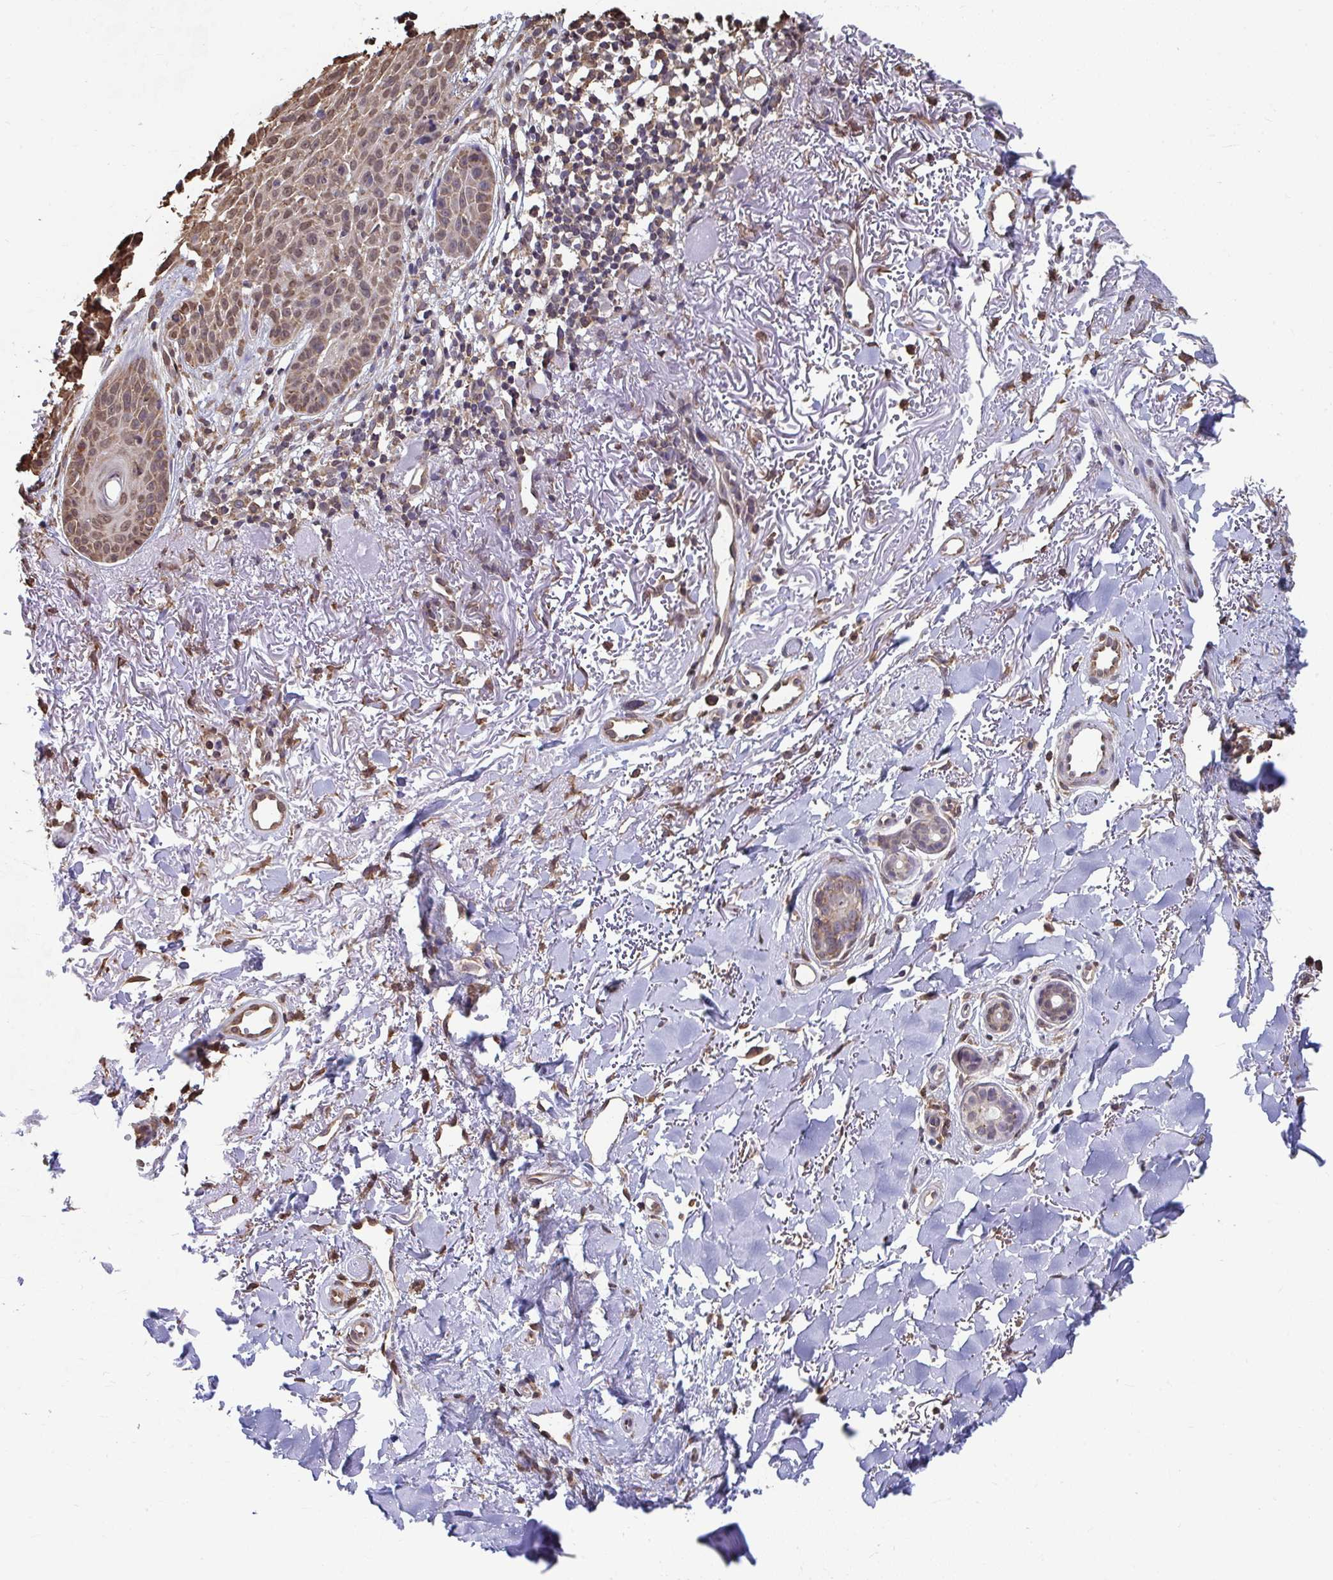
{"staining": {"intensity": "weak", "quantity": ">75%", "location": "cytoplasmic/membranous,nuclear"}, "tissue": "skin cancer", "cell_type": "Tumor cells", "image_type": "cancer", "snomed": [{"axis": "morphology", "description": "Basal cell carcinoma"}, {"axis": "topography", "description": "Skin"}], "caption": "Approximately >75% of tumor cells in human skin cancer (basal cell carcinoma) show weak cytoplasmic/membranous and nuclear protein expression as visualized by brown immunohistochemical staining.", "gene": "SYNCRIP", "patient": {"sex": "female", "age": 82}}